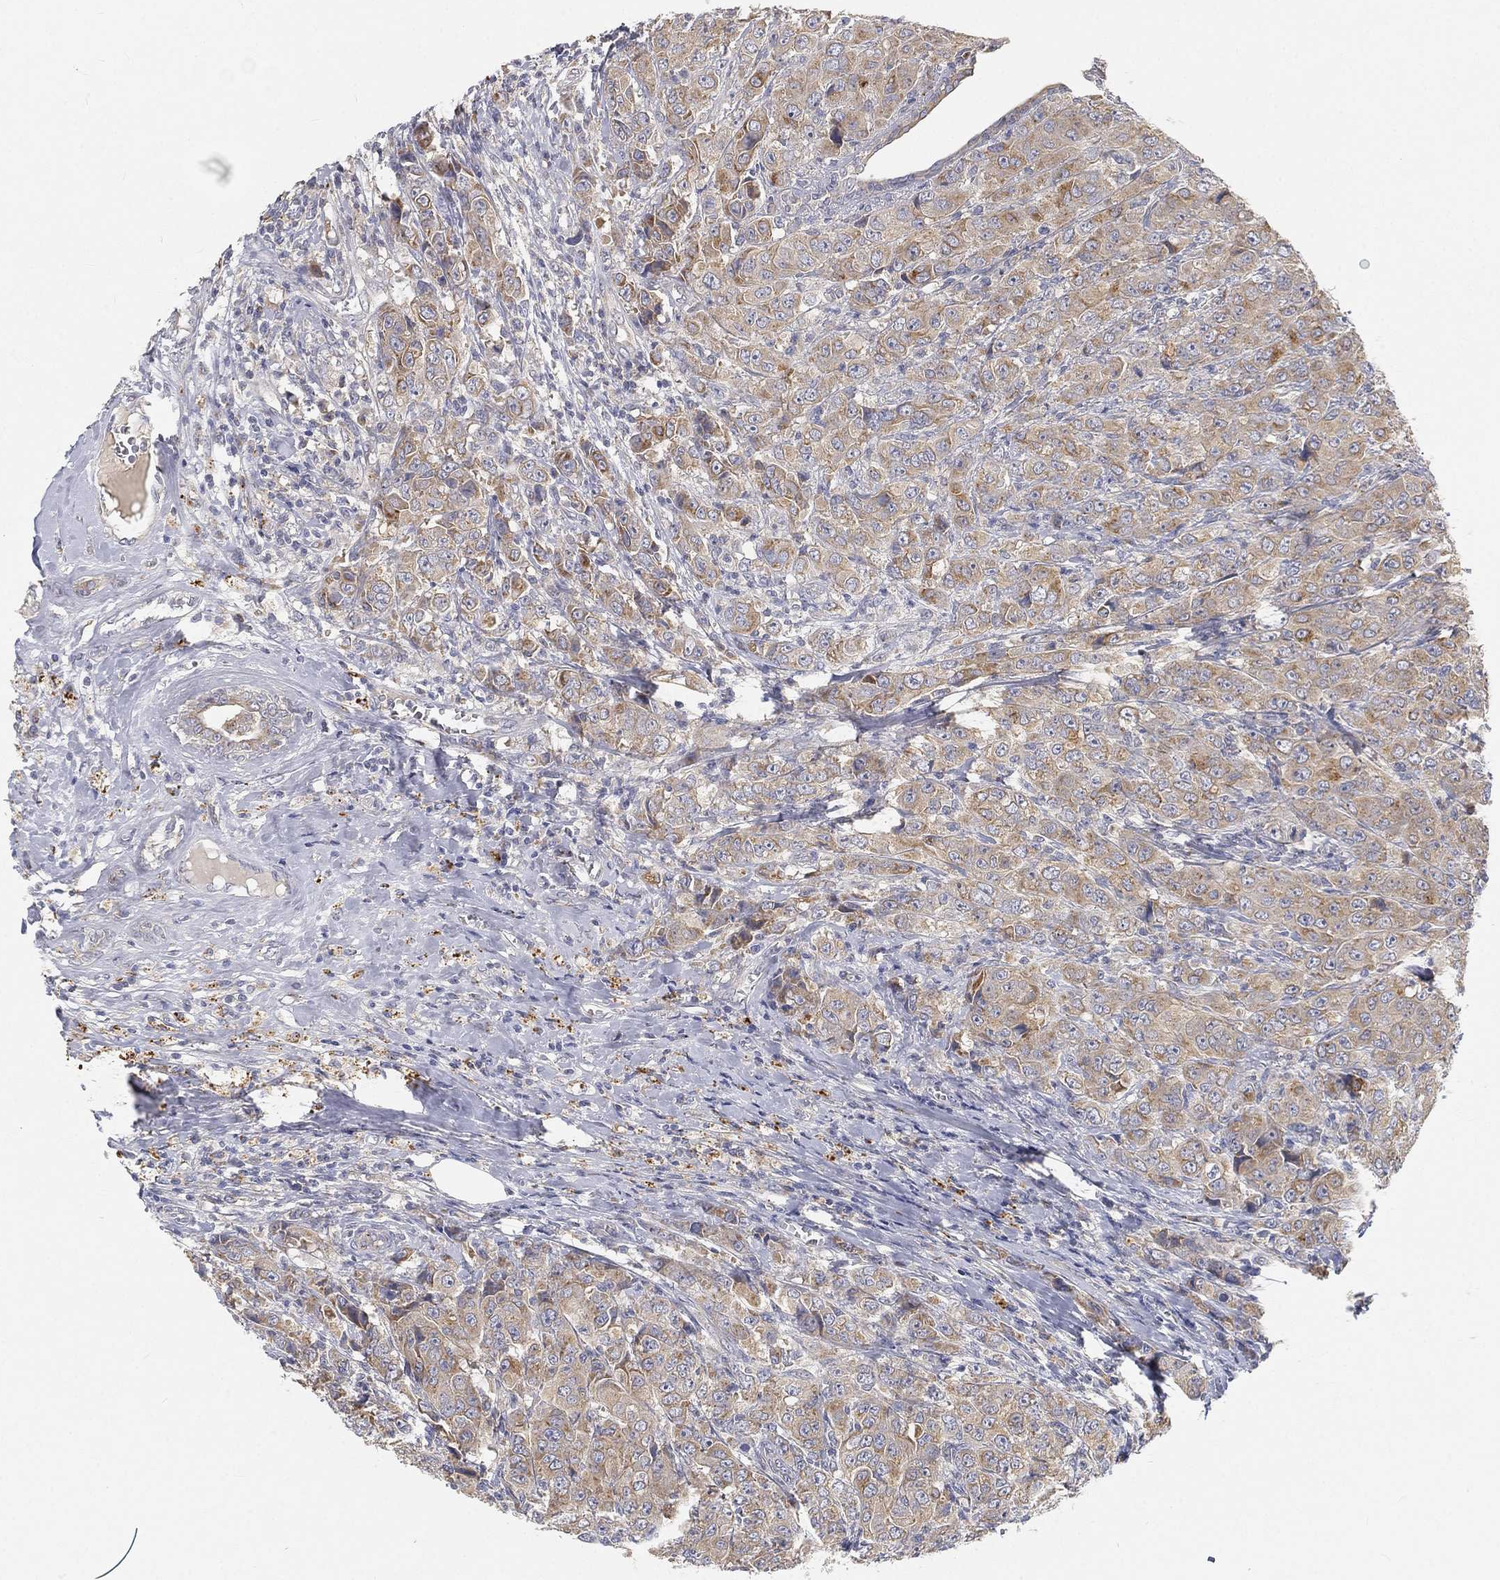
{"staining": {"intensity": "weak", "quantity": "25%-75%", "location": "cytoplasmic/membranous"}, "tissue": "breast cancer", "cell_type": "Tumor cells", "image_type": "cancer", "snomed": [{"axis": "morphology", "description": "Duct carcinoma"}, {"axis": "topography", "description": "Breast"}], "caption": "Immunohistochemical staining of breast cancer (infiltrating ductal carcinoma) shows low levels of weak cytoplasmic/membranous expression in about 25%-75% of tumor cells.", "gene": "CTSL", "patient": {"sex": "female", "age": 43}}